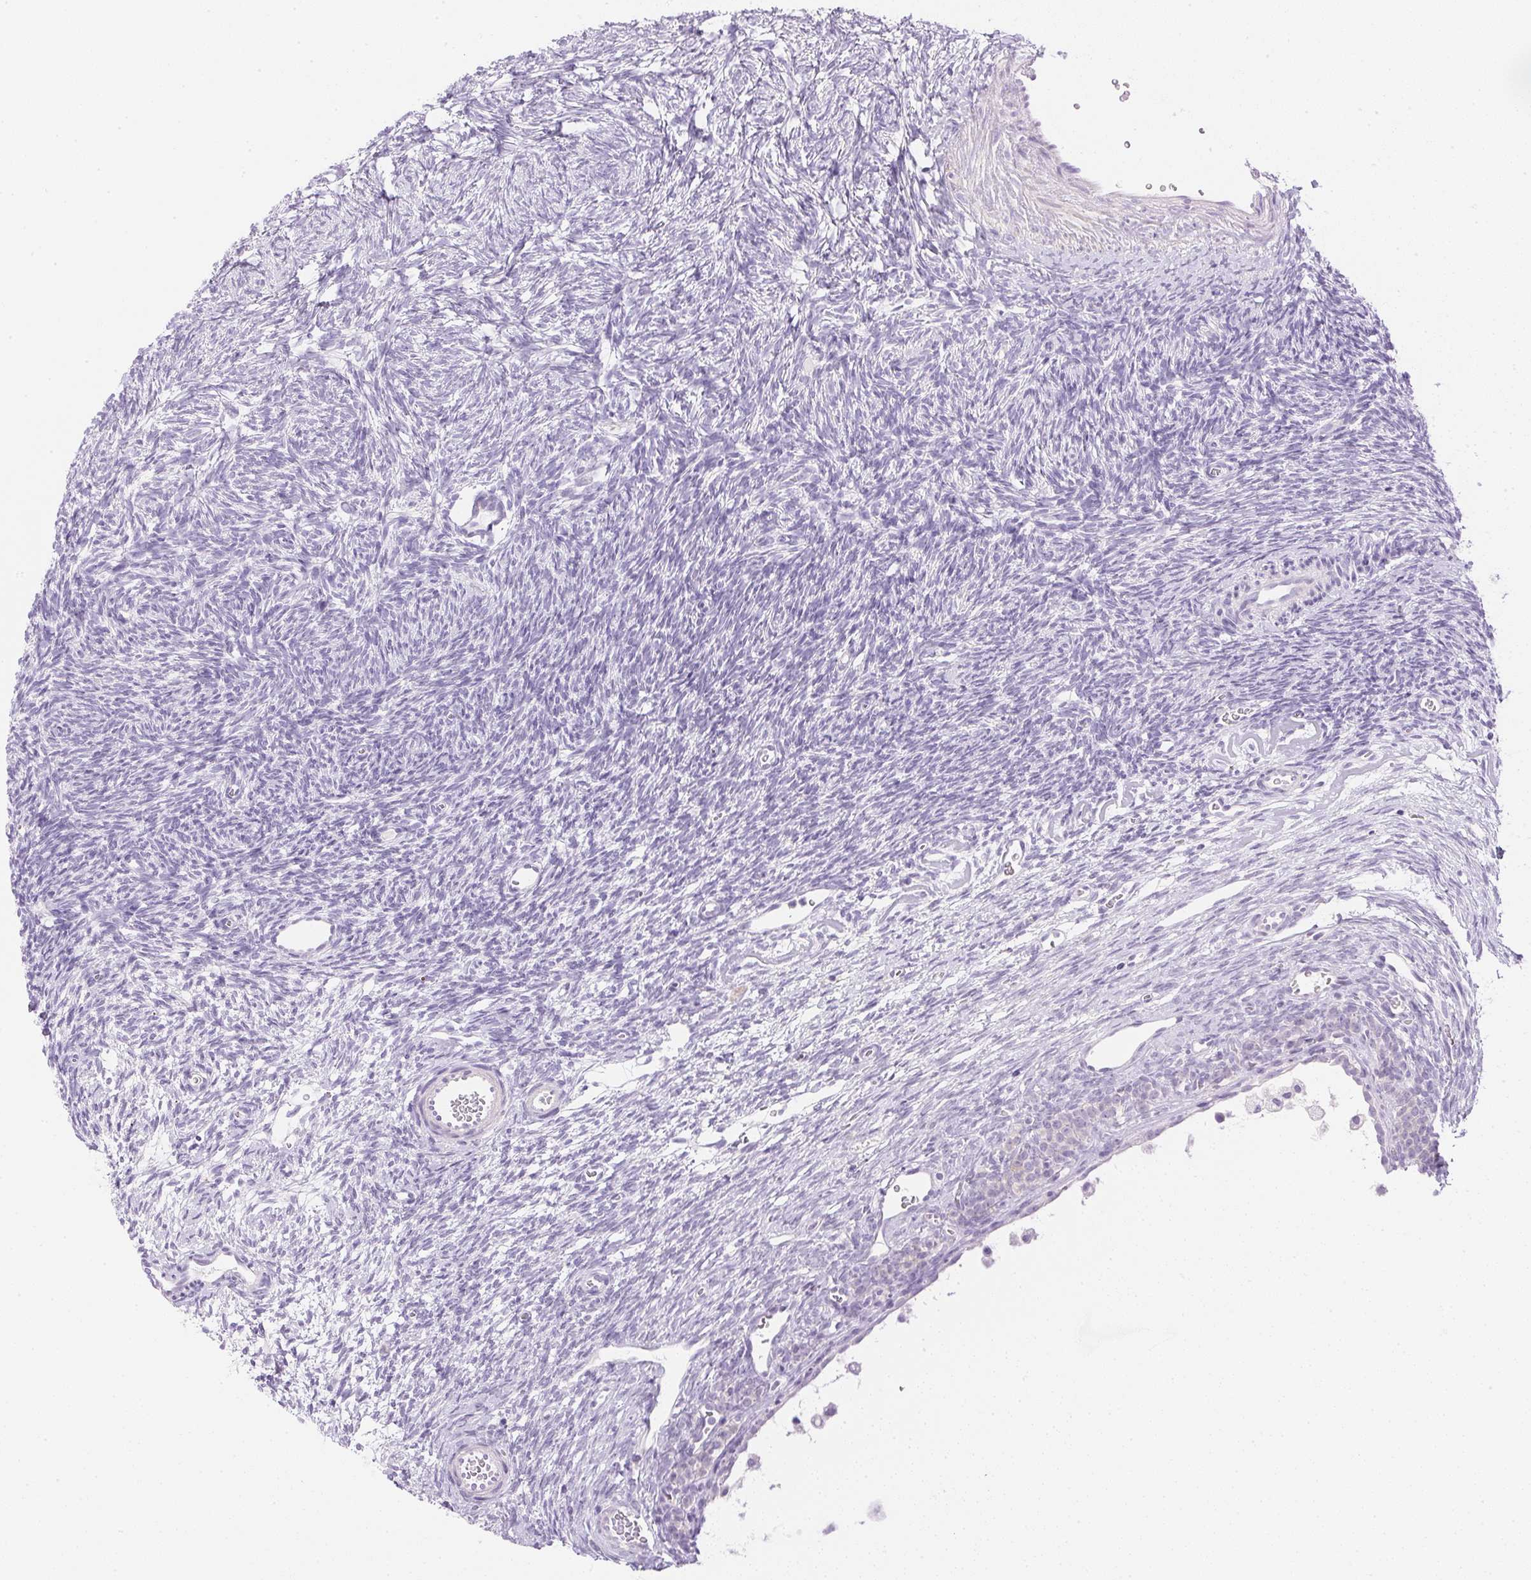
{"staining": {"intensity": "negative", "quantity": "none", "location": "none"}, "tissue": "ovary", "cell_type": "Follicle cells", "image_type": "normal", "snomed": [{"axis": "morphology", "description": "Normal tissue, NOS"}, {"axis": "topography", "description": "Ovary"}], "caption": "This is an immunohistochemistry histopathology image of normal human ovary. There is no staining in follicle cells.", "gene": "CTRL", "patient": {"sex": "female", "age": 34}}